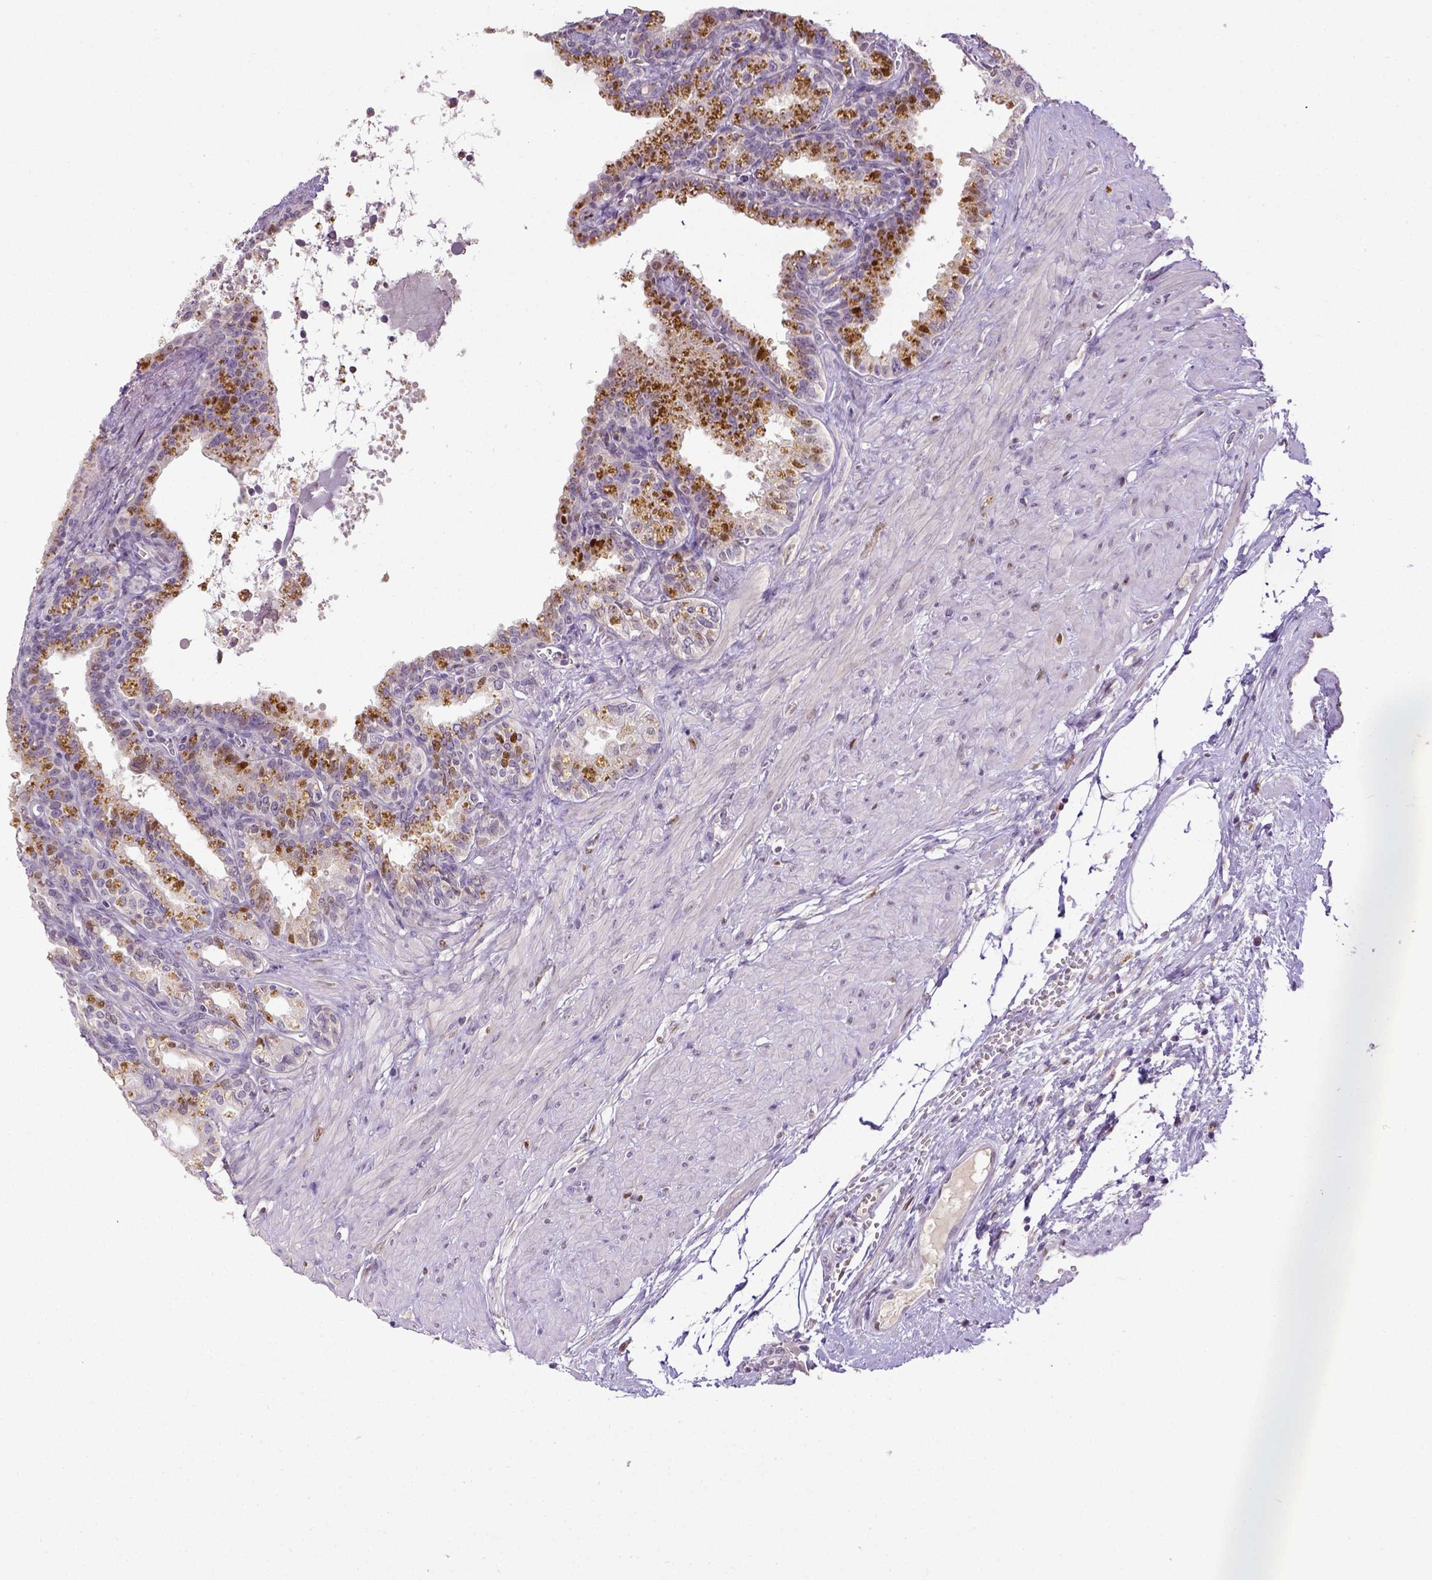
{"staining": {"intensity": "moderate", "quantity": "<25%", "location": "nuclear"}, "tissue": "seminal vesicle", "cell_type": "Glandular cells", "image_type": "normal", "snomed": [{"axis": "morphology", "description": "Normal tissue, NOS"}, {"axis": "morphology", "description": "Urothelial carcinoma, NOS"}, {"axis": "topography", "description": "Urinary bladder"}, {"axis": "topography", "description": "Seminal veicle"}], "caption": "A low amount of moderate nuclear positivity is present in approximately <25% of glandular cells in benign seminal vesicle.", "gene": "CDKN1A", "patient": {"sex": "male", "age": 76}}